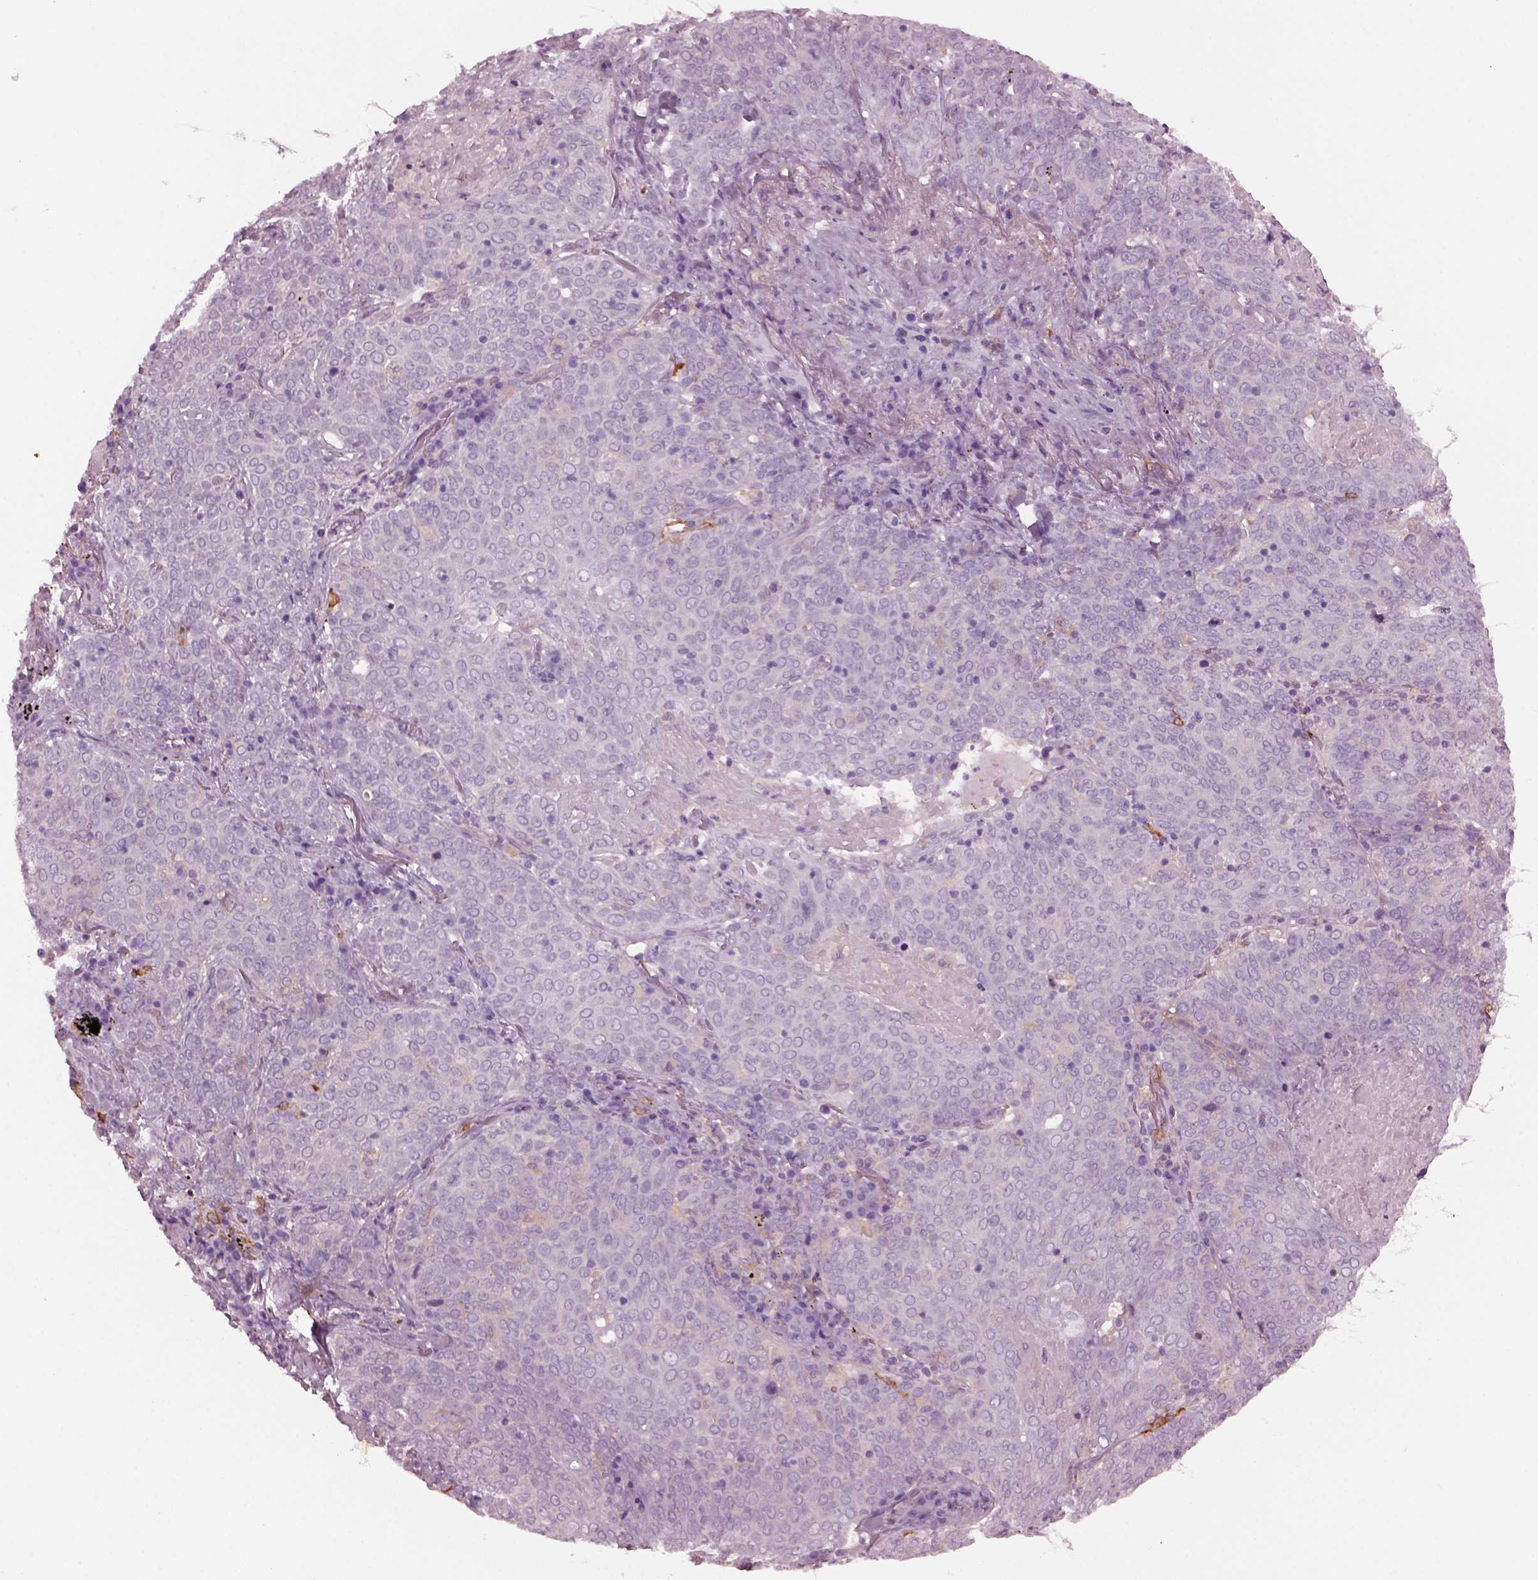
{"staining": {"intensity": "negative", "quantity": "none", "location": "none"}, "tissue": "lung cancer", "cell_type": "Tumor cells", "image_type": "cancer", "snomed": [{"axis": "morphology", "description": "Squamous cell carcinoma, NOS"}, {"axis": "topography", "description": "Lung"}], "caption": "IHC of human lung cancer (squamous cell carcinoma) exhibits no positivity in tumor cells. (DAB (3,3'-diaminobenzidine) immunohistochemistry (IHC) visualized using brightfield microscopy, high magnification).", "gene": "SHTN1", "patient": {"sex": "male", "age": 82}}